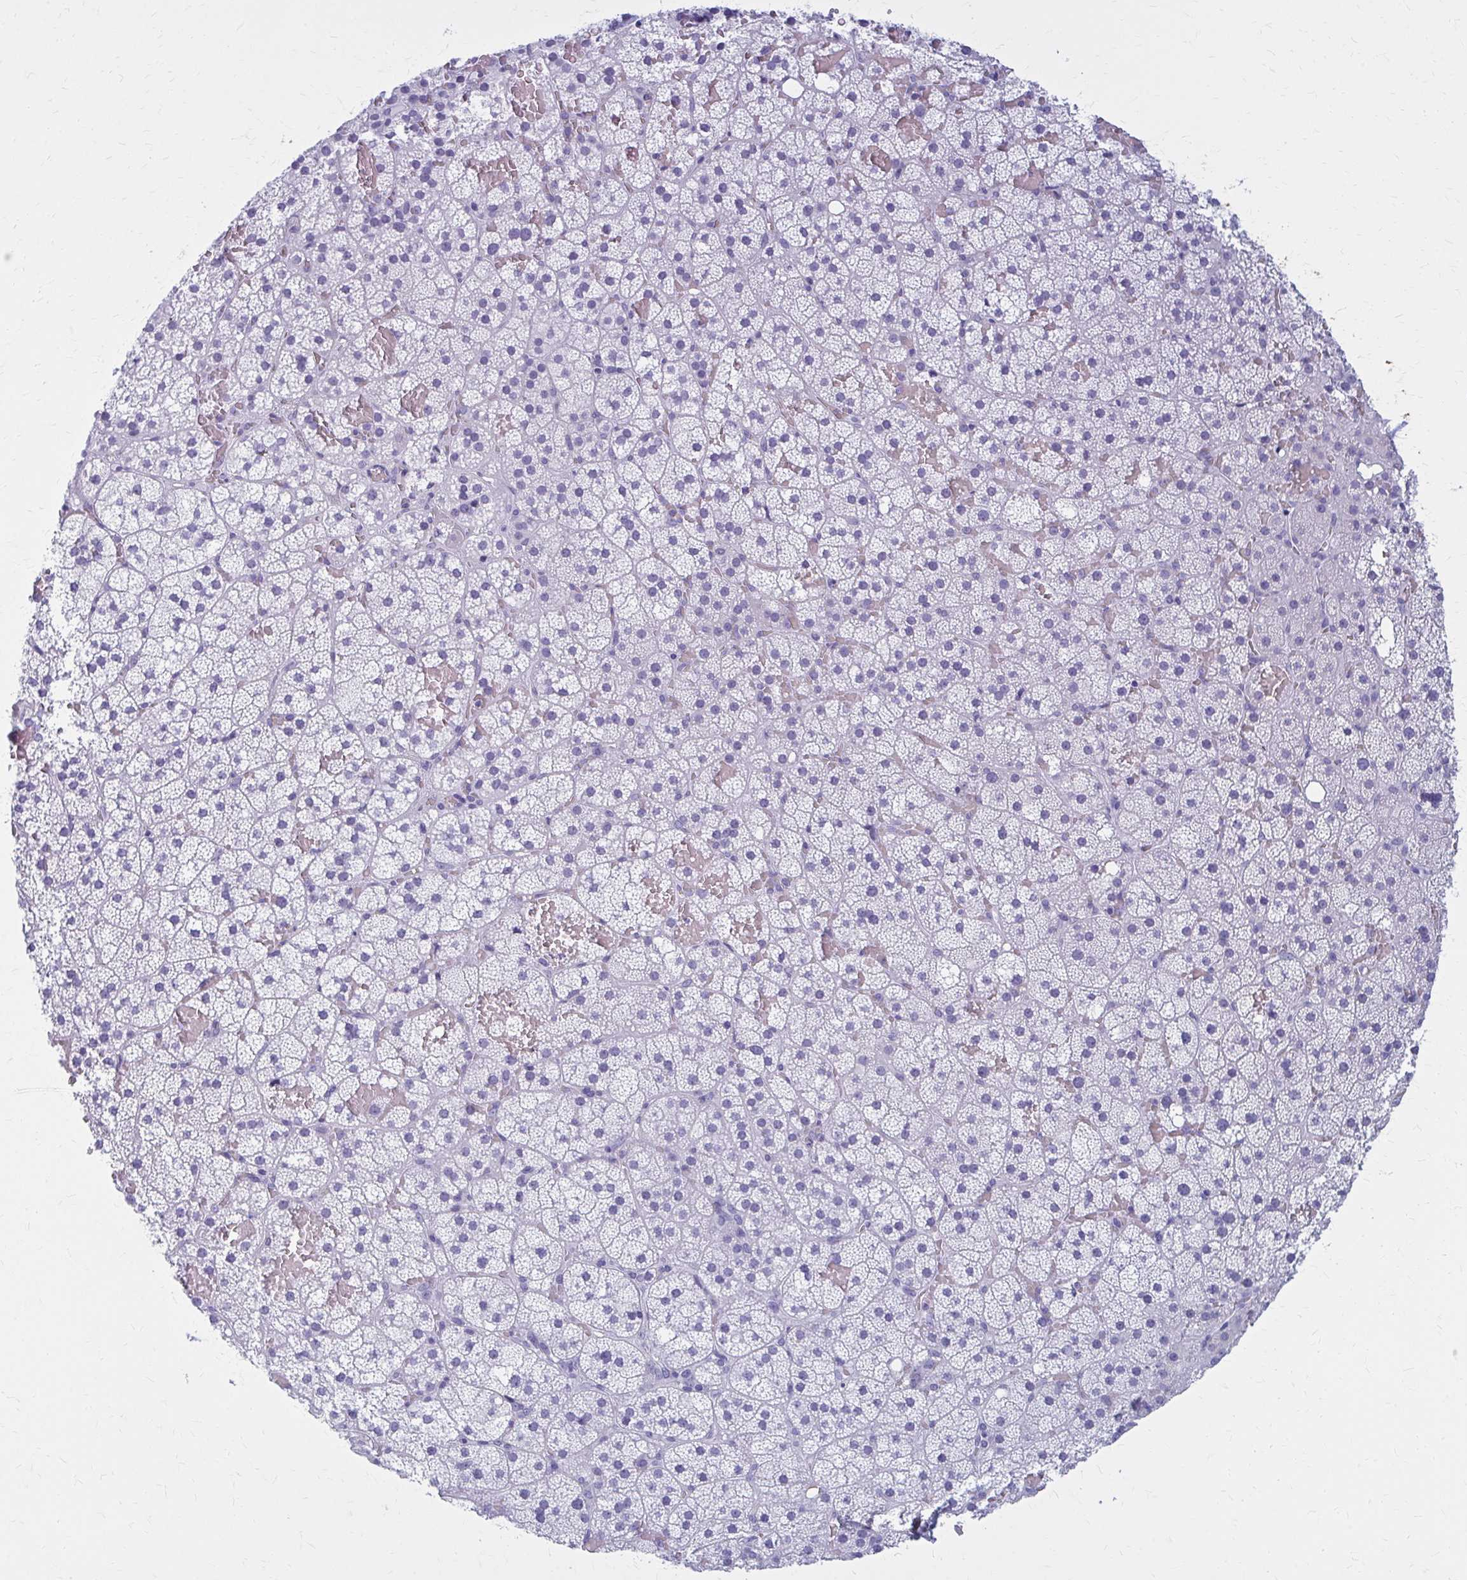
{"staining": {"intensity": "negative", "quantity": "none", "location": "none"}, "tissue": "adrenal gland", "cell_type": "Glandular cells", "image_type": "normal", "snomed": [{"axis": "morphology", "description": "Normal tissue, NOS"}, {"axis": "topography", "description": "Adrenal gland"}], "caption": "Histopathology image shows no protein expression in glandular cells of unremarkable adrenal gland.", "gene": "GFAP", "patient": {"sex": "male", "age": 53}}